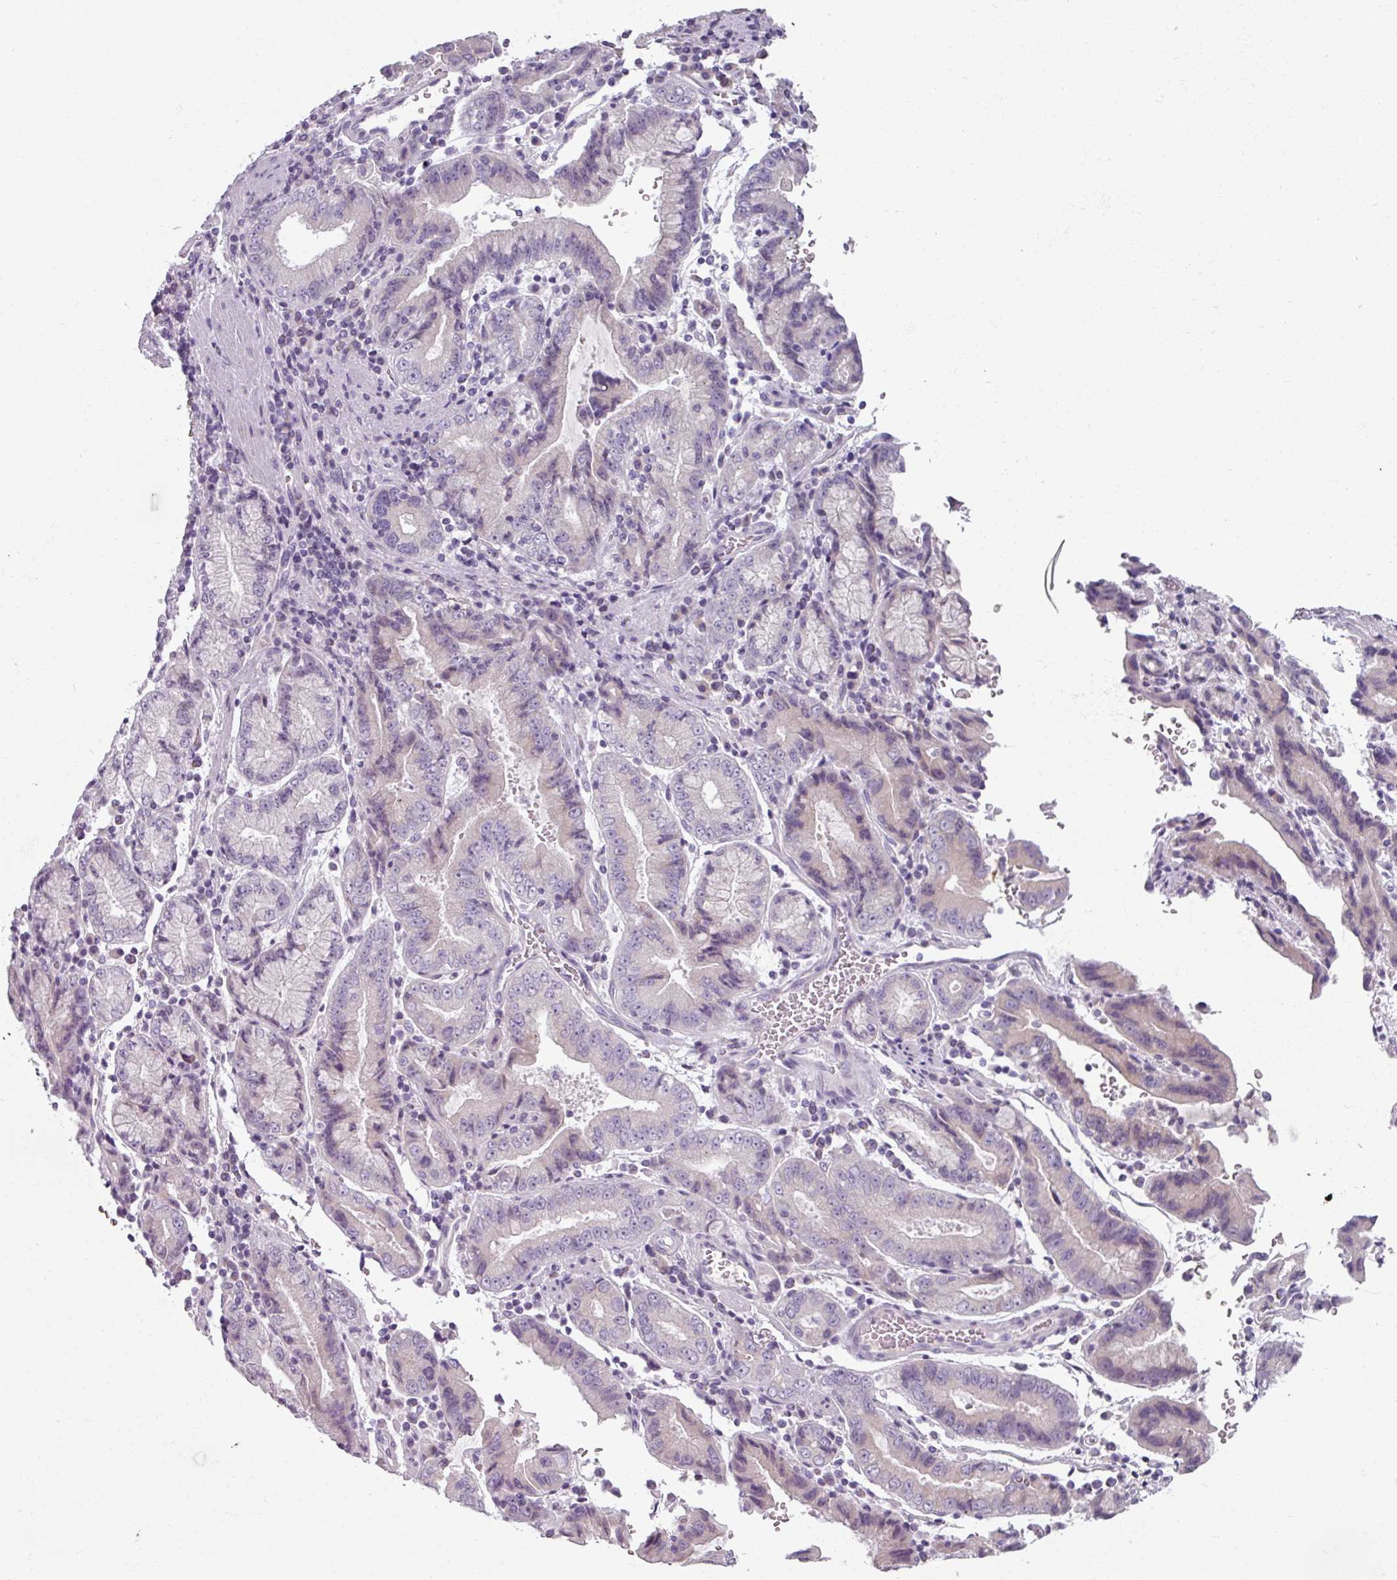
{"staining": {"intensity": "weak", "quantity": "<25%", "location": "cytoplasmic/membranous"}, "tissue": "stomach cancer", "cell_type": "Tumor cells", "image_type": "cancer", "snomed": [{"axis": "morphology", "description": "Adenocarcinoma, NOS"}, {"axis": "topography", "description": "Stomach"}], "caption": "The micrograph shows no significant positivity in tumor cells of stomach cancer.", "gene": "SMIM11", "patient": {"sex": "male", "age": 62}}